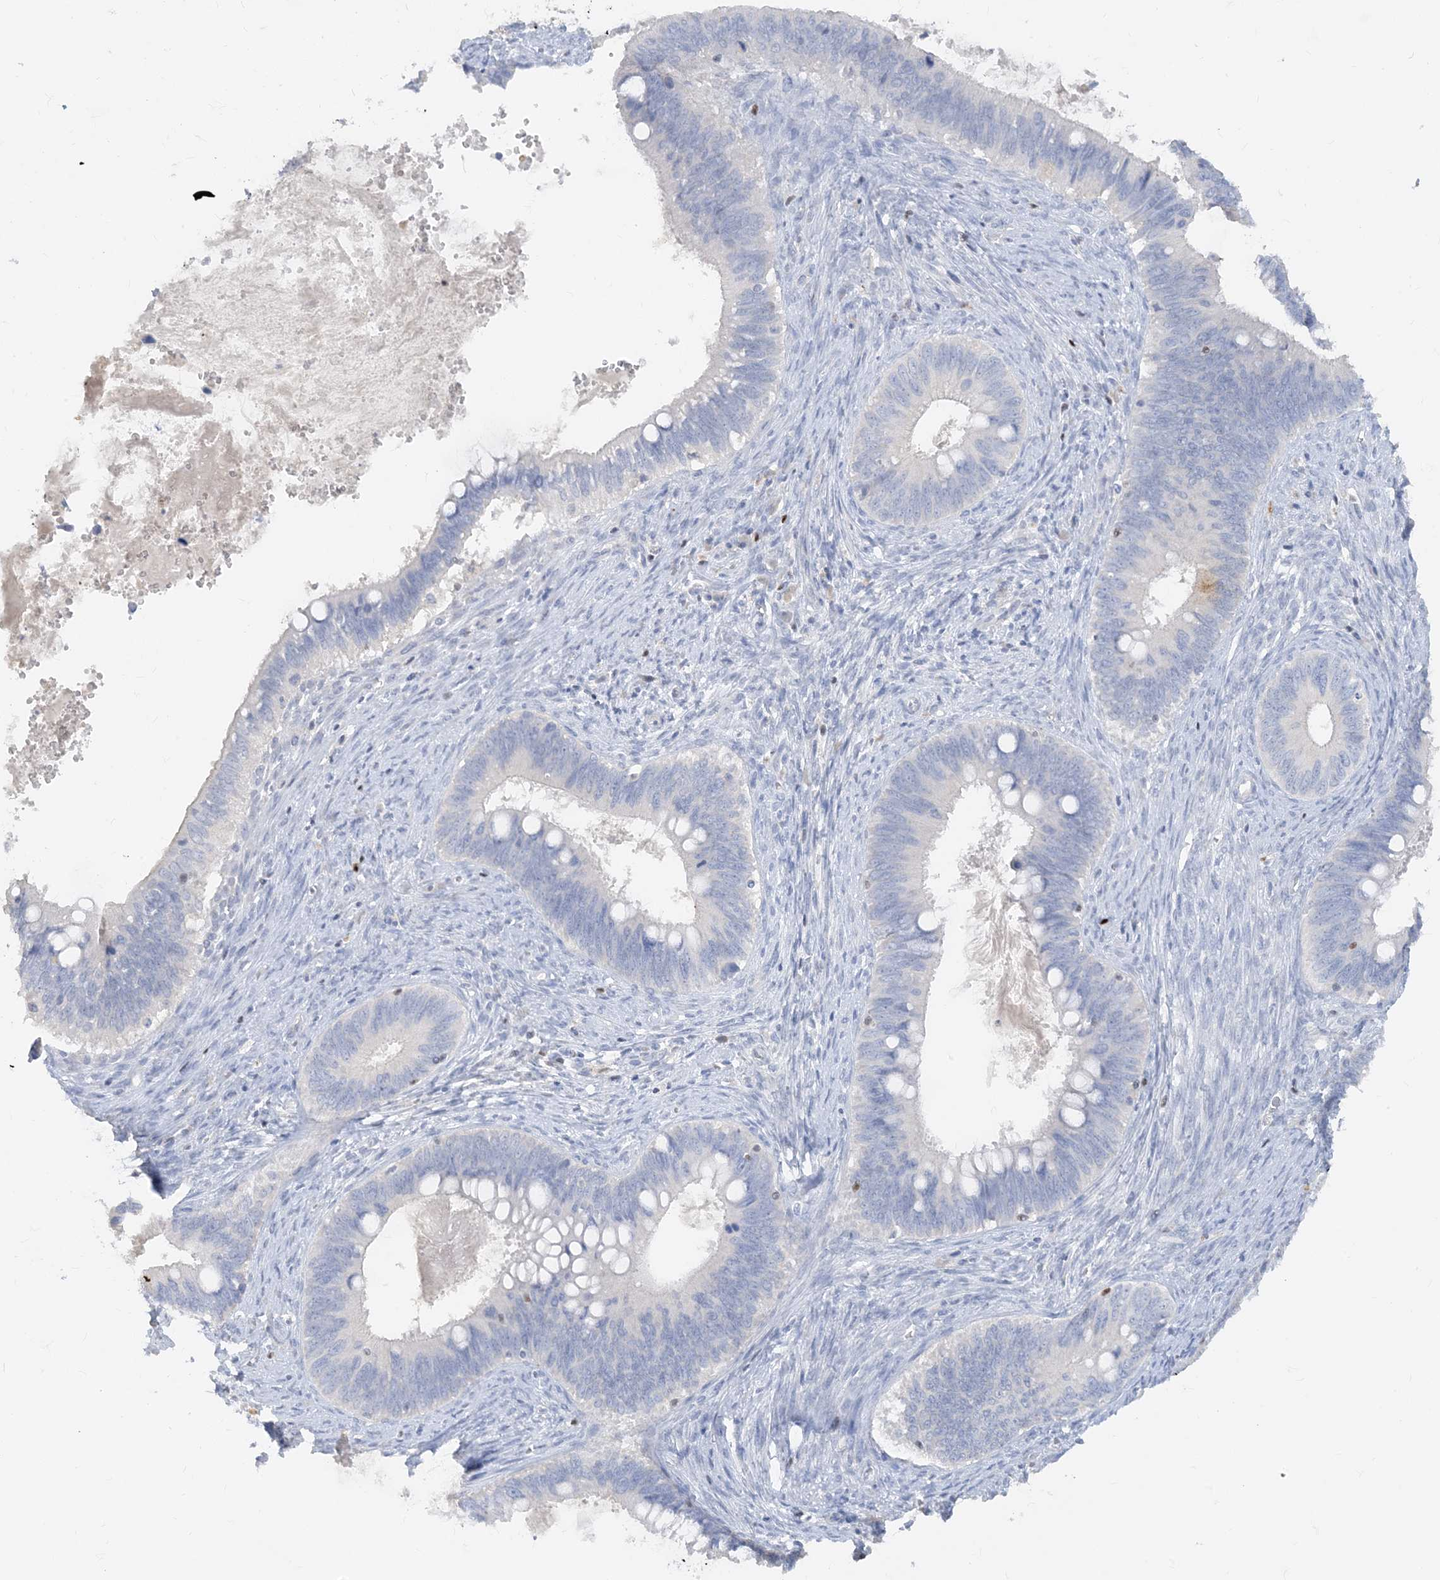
{"staining": {"intensity": "negative", "quantity": "none", "location": "none"}, "tissue": "cervical cancer", "cell_type": "Tumor cells", "image_type": "cancer", "snomed": [{"axis": "morphology", "description": "Adenocarcinoma, NOS"}, {"axis": "topography", "description": "Cervix"}], "caption": "This histopathology image is of cervical adenocarcinoma stained with IHC to label a protein in brown with the nuclei are counter-stained blue. There is no positivity in tumor cells.", "gene": "TBX21", "patient": {"sex": "female", "age": 42}}